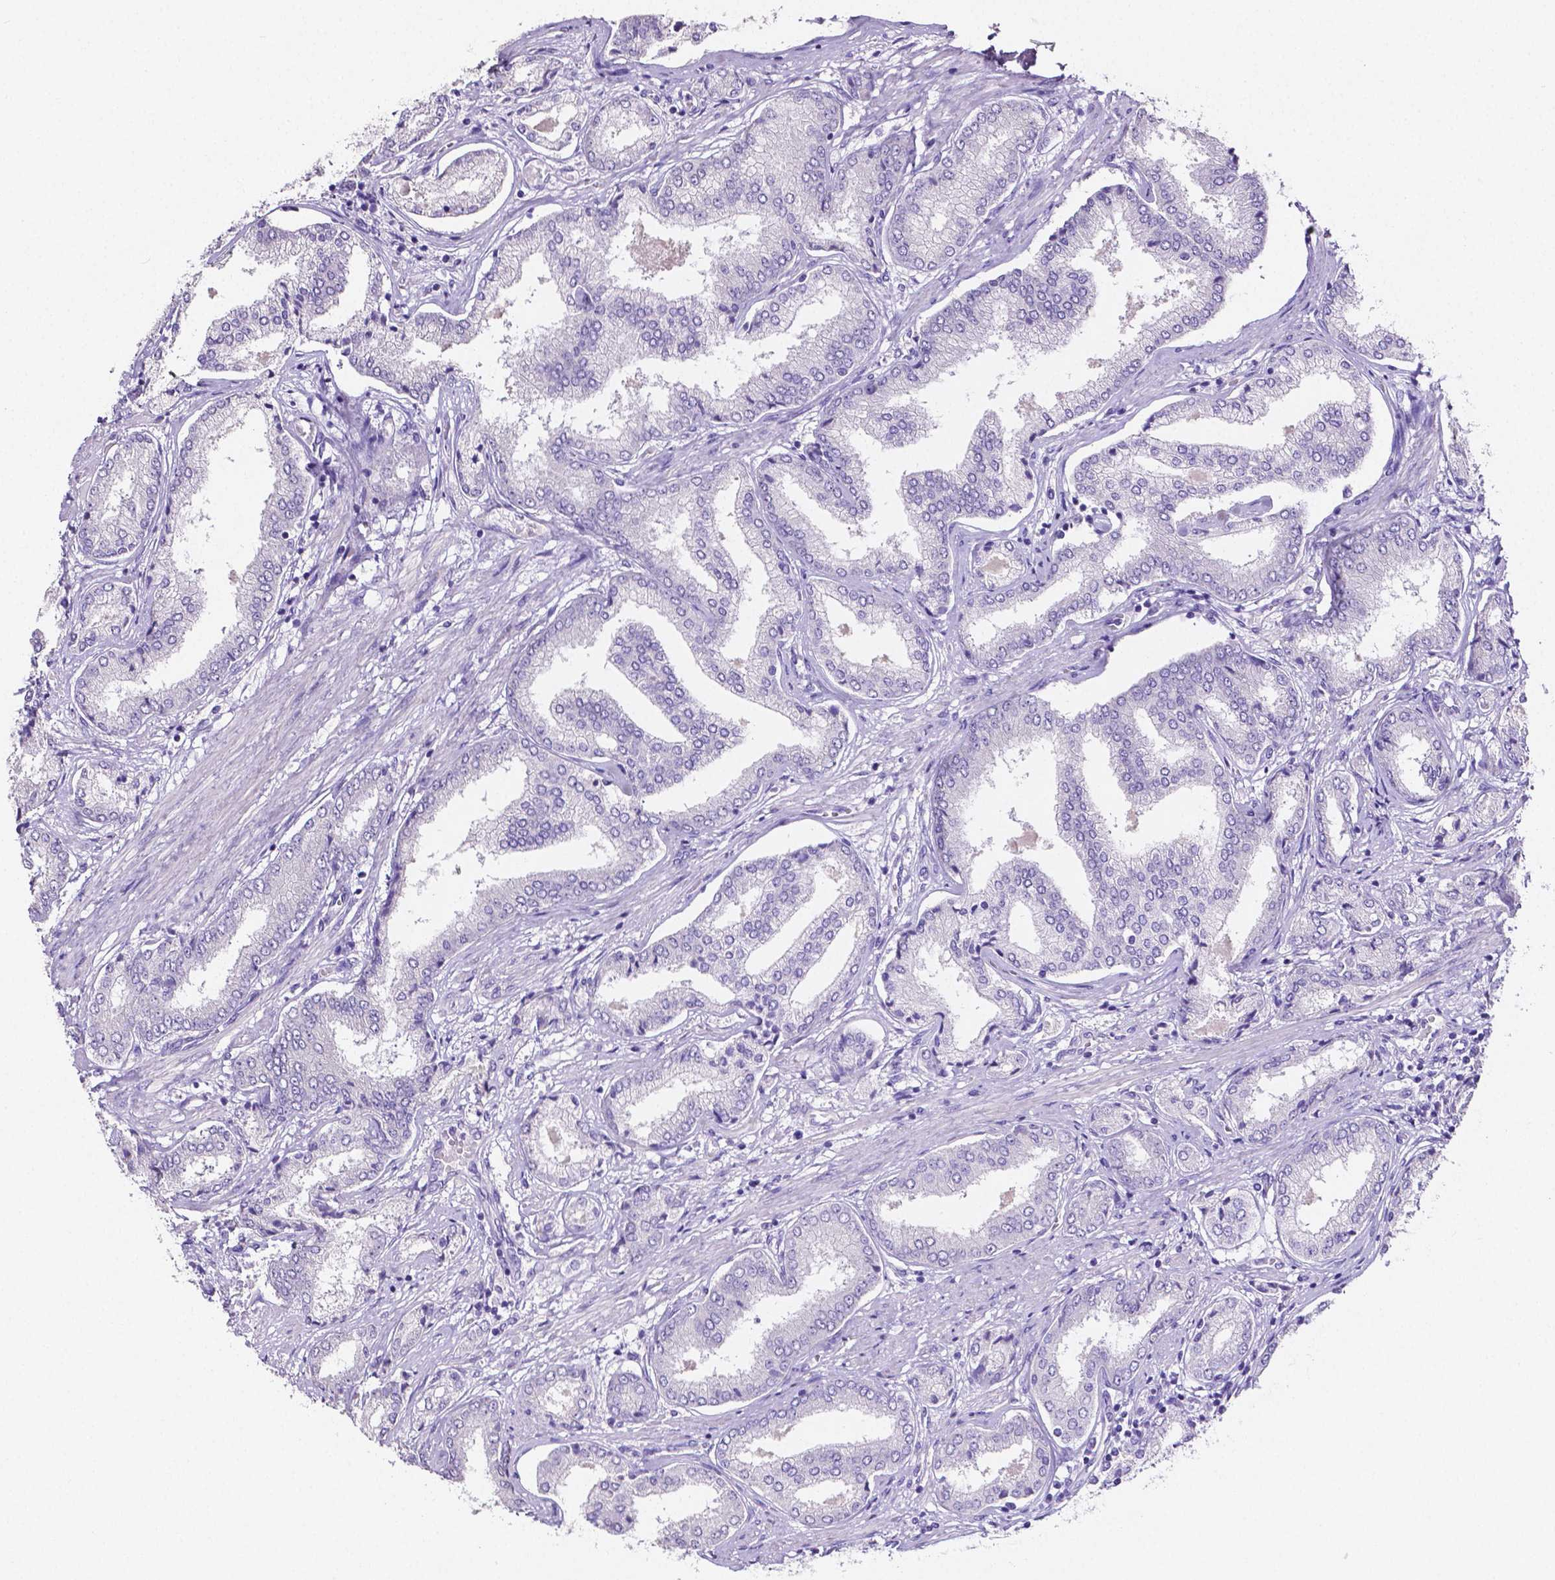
{"staining": {"intensity": "negative", "quantity": "none", "location": "none"}, "tissue": "prostate cancer", "cell_type": "Tumor cells", "image_type": "cancer", "snomed": [{"axis": "morphology", "description": "Adenocarcinoma, NOS"}, {"axis": "topography", "description": "Prostate"}], "caption": "IHC image of neoplastic tissue: human adenocarcinoma (prostate) stained with DAB displays no significant protein positivity in tumor cells. (DAB (3,3'-diaminobenzidine) immunohistochemistry (IHC) with hematoxylin counter stain).", "gene": "SLC22A2", "patient": {"sex": "male", "age": 63}}